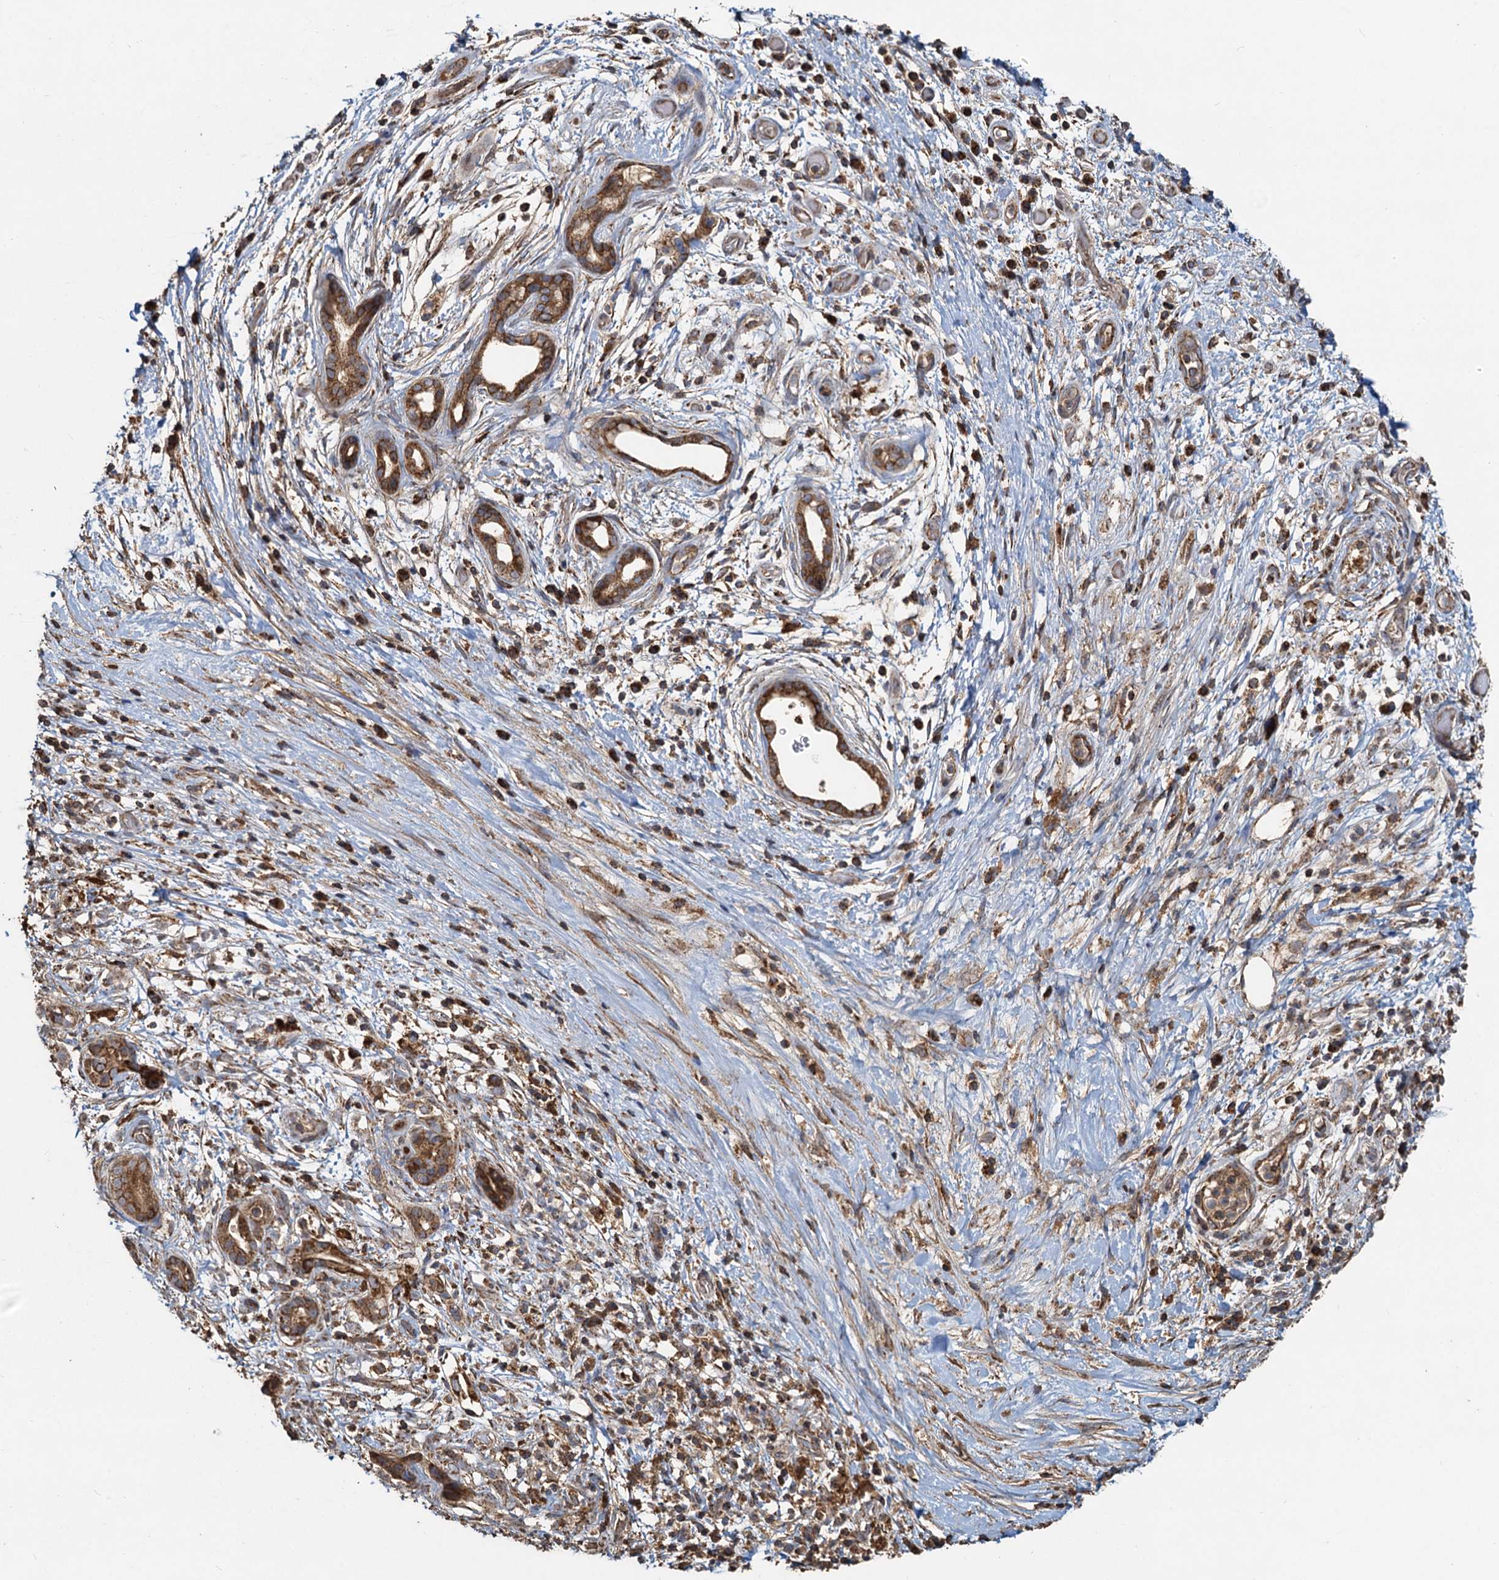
{"staining": {"intensity": "moderate", "quantity": ">75%", "location": "cytoplasmic/membranous"}, "tissue": "pancreatic cancer", "cell_type": "Tumor cells", "image_type": "cancer", "snomed": [{"axis": "morphology", "description": "Adenocarcinoma, NOS"}, {"axis": "topography", "description": "Pancreas"}], "caption": "Immunohistochemical staining of human pancreatic cancer (adenocarcinoma) reveals moderate cytoplasmic/membranous protein staining in approximately >75% of tumor cells.", "gene": "SDS", "patient": {"sex": "female", "age": 73}}